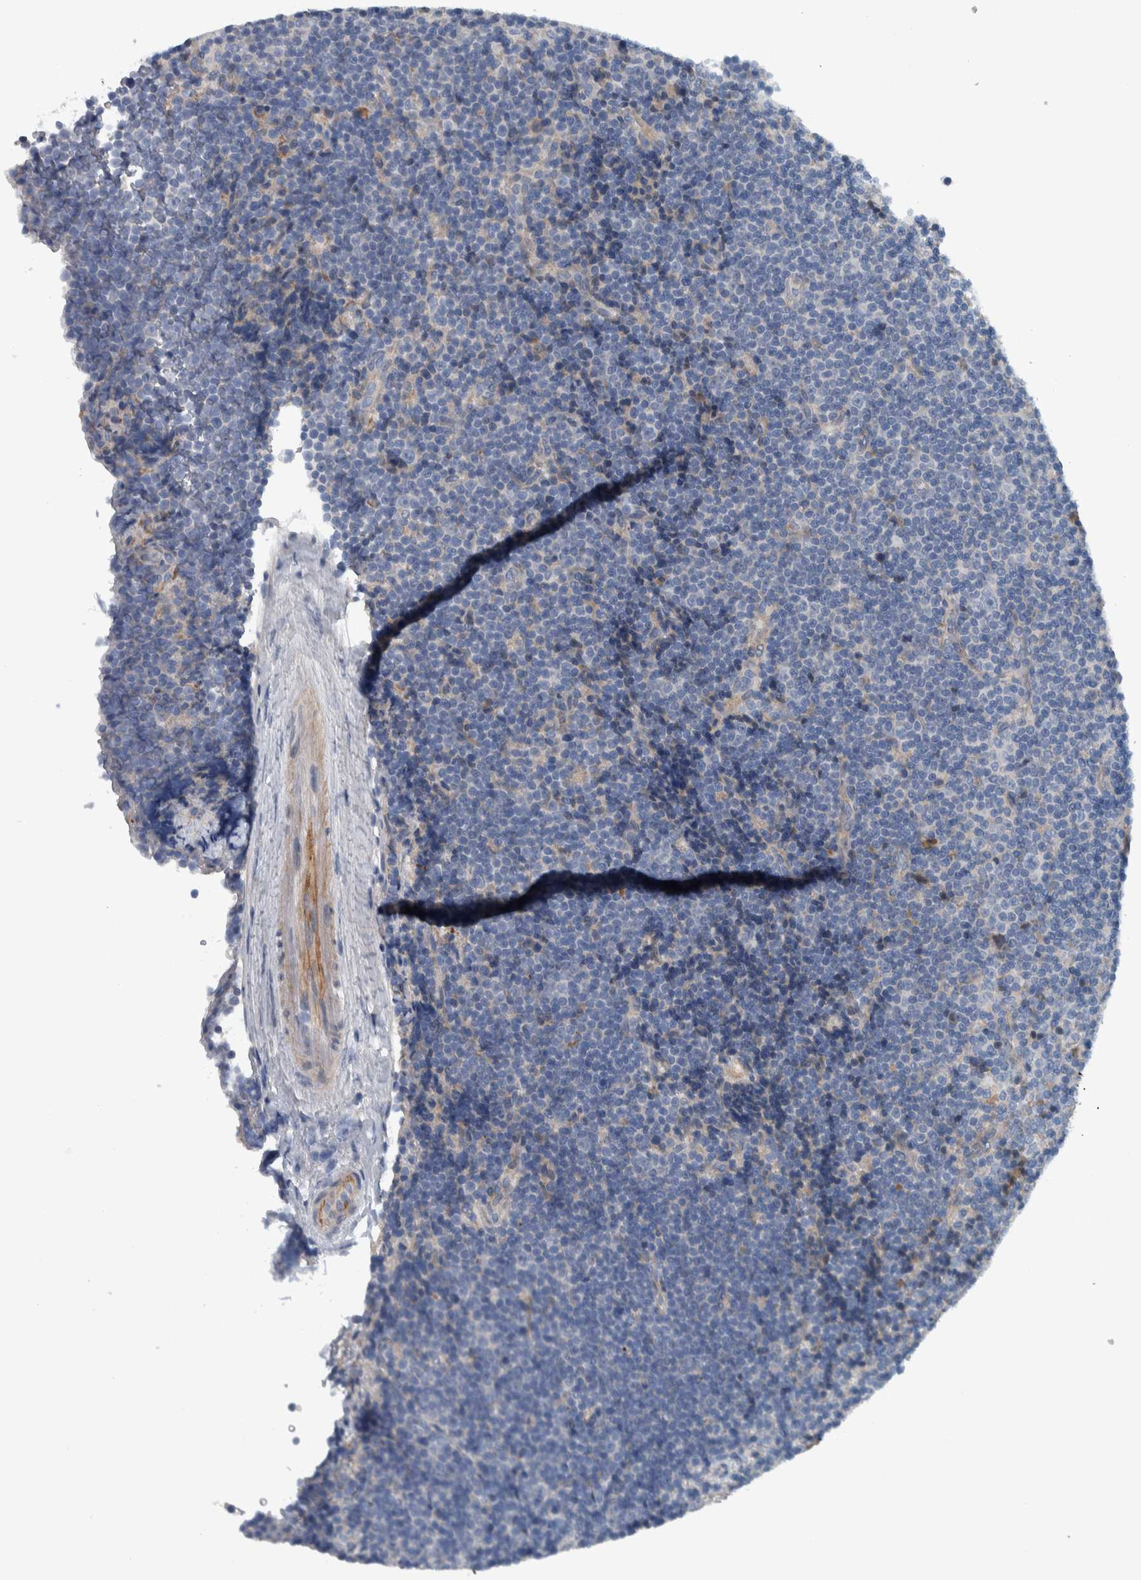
{"staining": {"intensity": "negative", "quantity": "none", "location": "none"}, "tissue": "lymphoma", "cell_type": "Tumor cells", "image_type": "cancer", "snomed": [{"axis": "morphology", "description": "Malignant lymphoma, non-Hodgkin's type, Low grade"}, {"axis": "topography", "description": "Lymph node"}], "caption": "The micrograph reveals no significant expression in tumor cells of lymphoma.", "gene": "SERPINC1", "patient": {"sex": "female", "age": 67}}